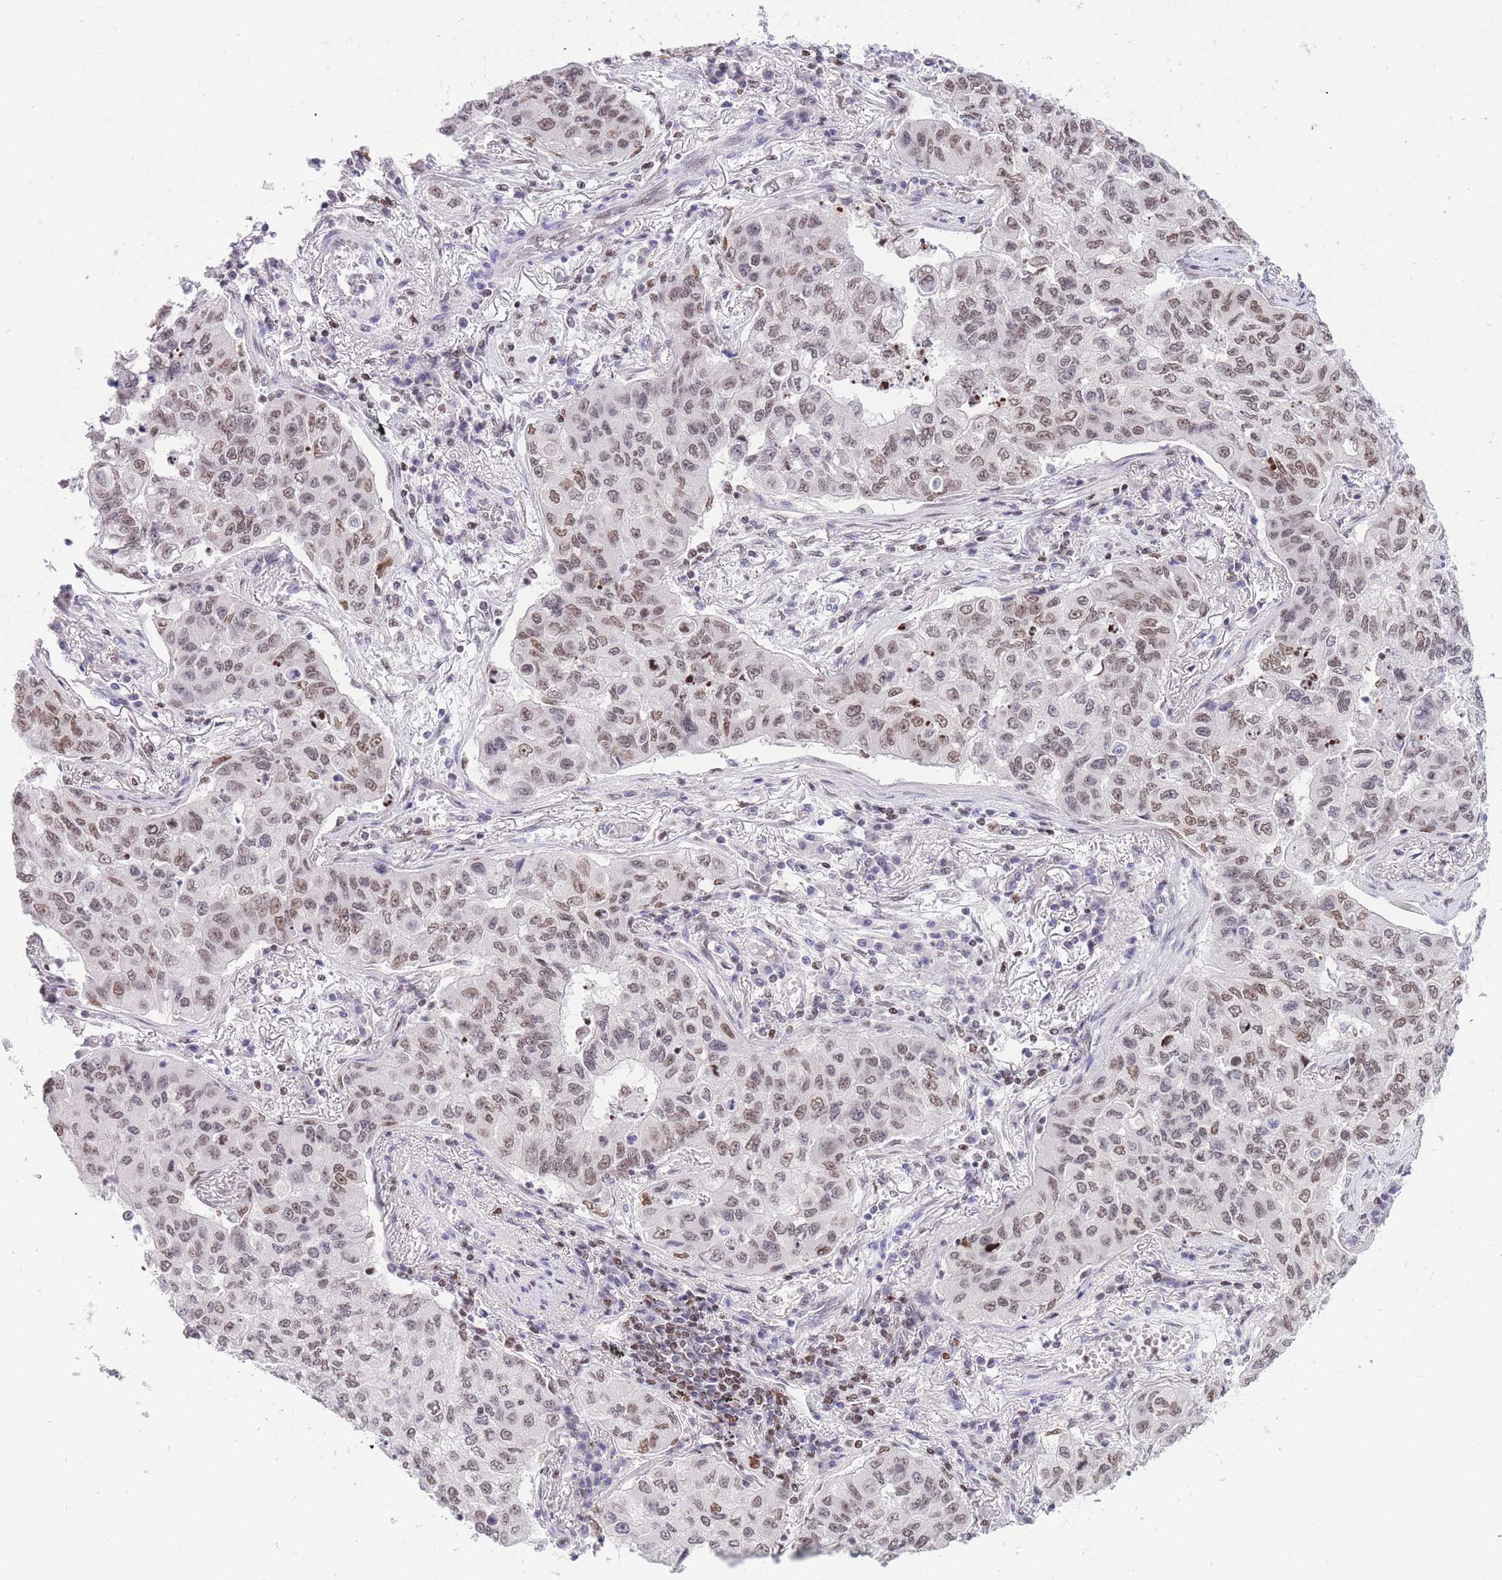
{"staining": {"intensity": "moderate", "quantity": ">75%", "location": "nuclear"}, "tissue": "lung cancer", "cell_type": "Tumor cells", "image_type": "cancer", "snomed": [{"axis": "morphology", "description": "Squamous cell carcinoma, NOS"}, {"axis": "topography", "description": "Lung"}], "caption": "Protein expression analysis of human squamous cell carcinoma (lung) reveals moderate nuclear staining in about >75% of tumor cells.", "gene": "HMGN1", "patient": {"sex": "male", "age": 74}}